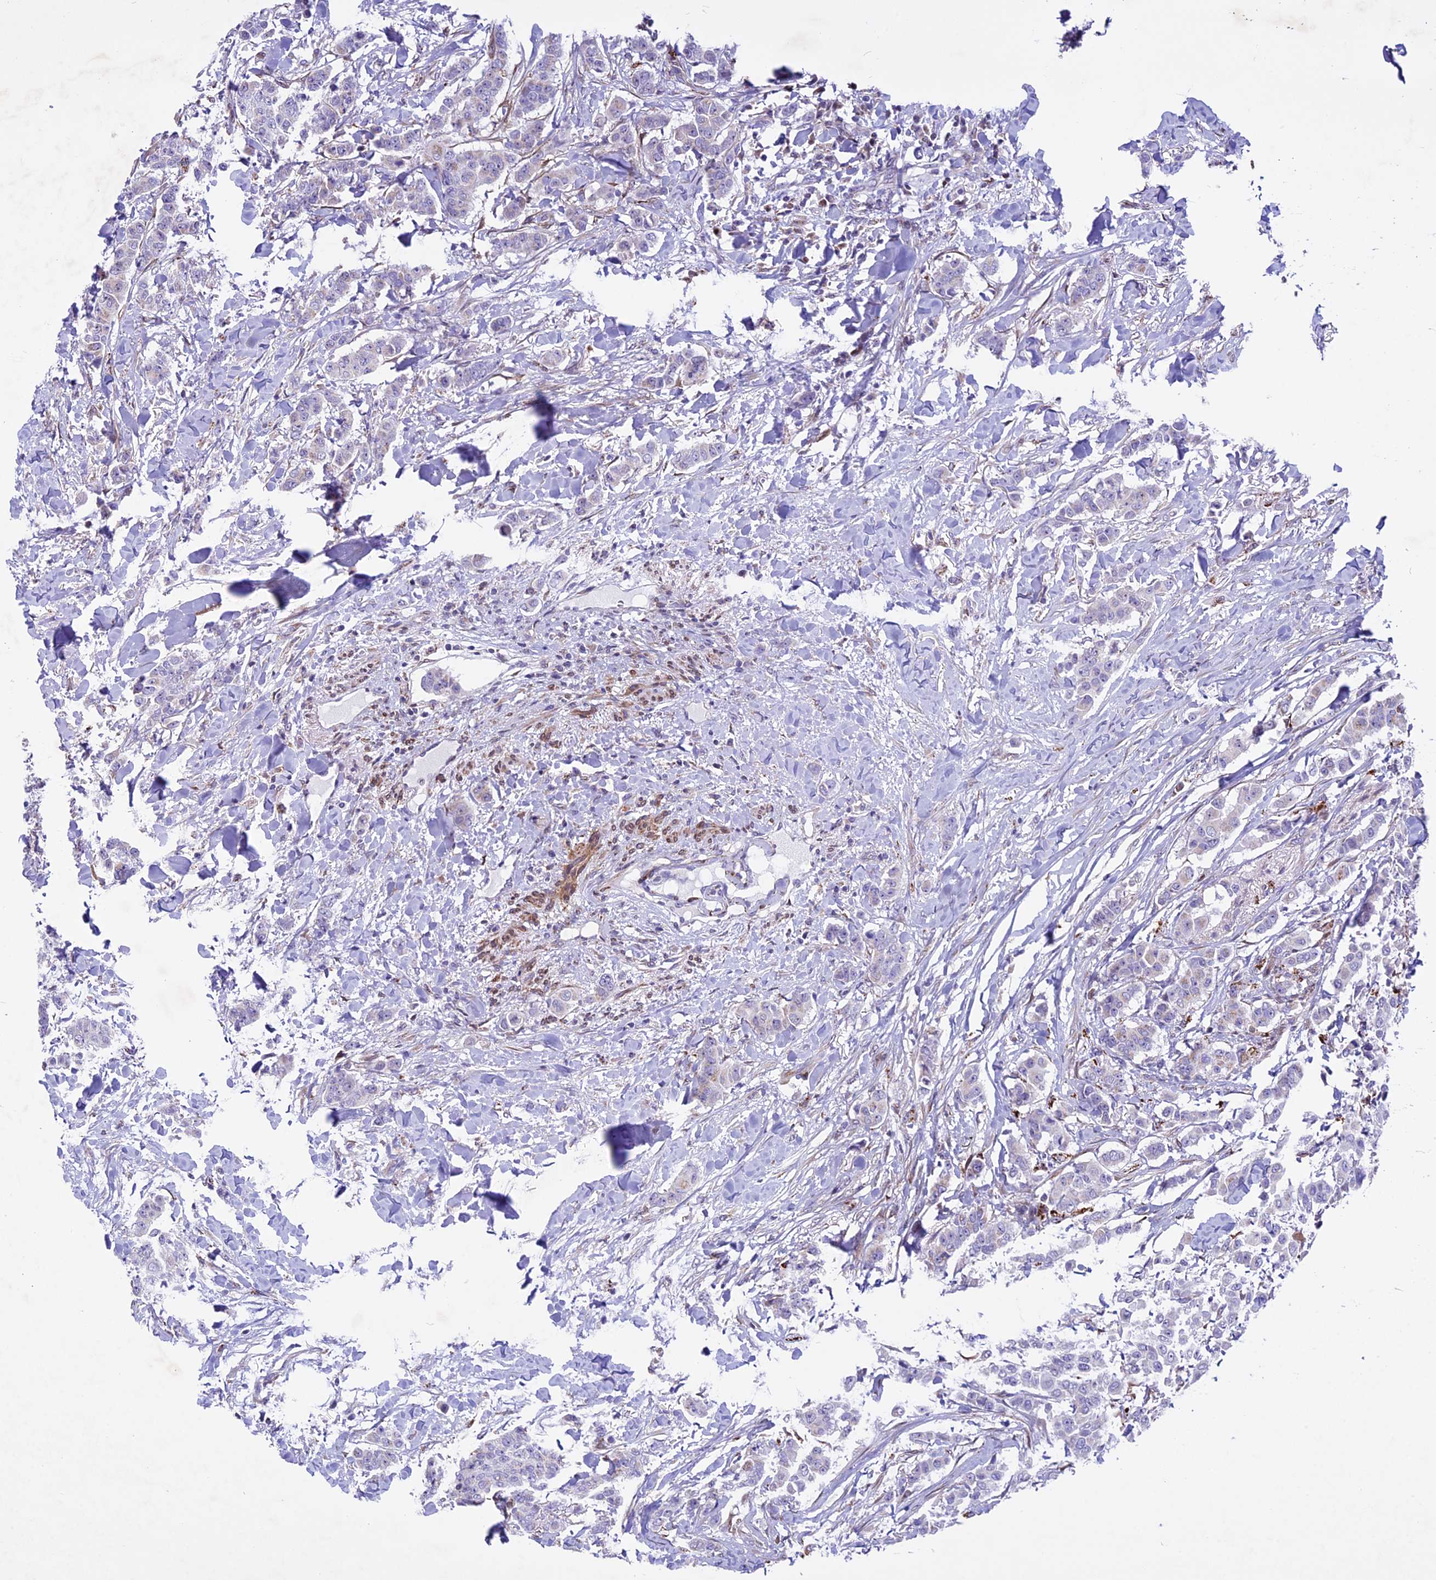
{"staining": {"intensity": "negative", "quantity": "none", "location": "none"}, "tissue": "breast cancer", "cell_type": "Tumor cells", "image_type": "cancer", "snomed": [{"axis": "morphology", "description": "Duct carcinoma"}, {"axis": "topography", "description": "Breast"}], "caption": "High magnification brightfield microscopy of intraductal carcinoma (breast) stained with DAB (3,3'-diaminobenzidine) (brown) and counterstained with hematoxylin (blue): tumor cells show no significant expression. The staining was performed using DAB (3,3'-diaminobenzidine) to visualize the protein expression in brown, while the nuclei were stained in blue with hematoxylin (Magnification: 20x).", "gene": "MIEF2", "patient": {"sex": "female", "age": 40}}